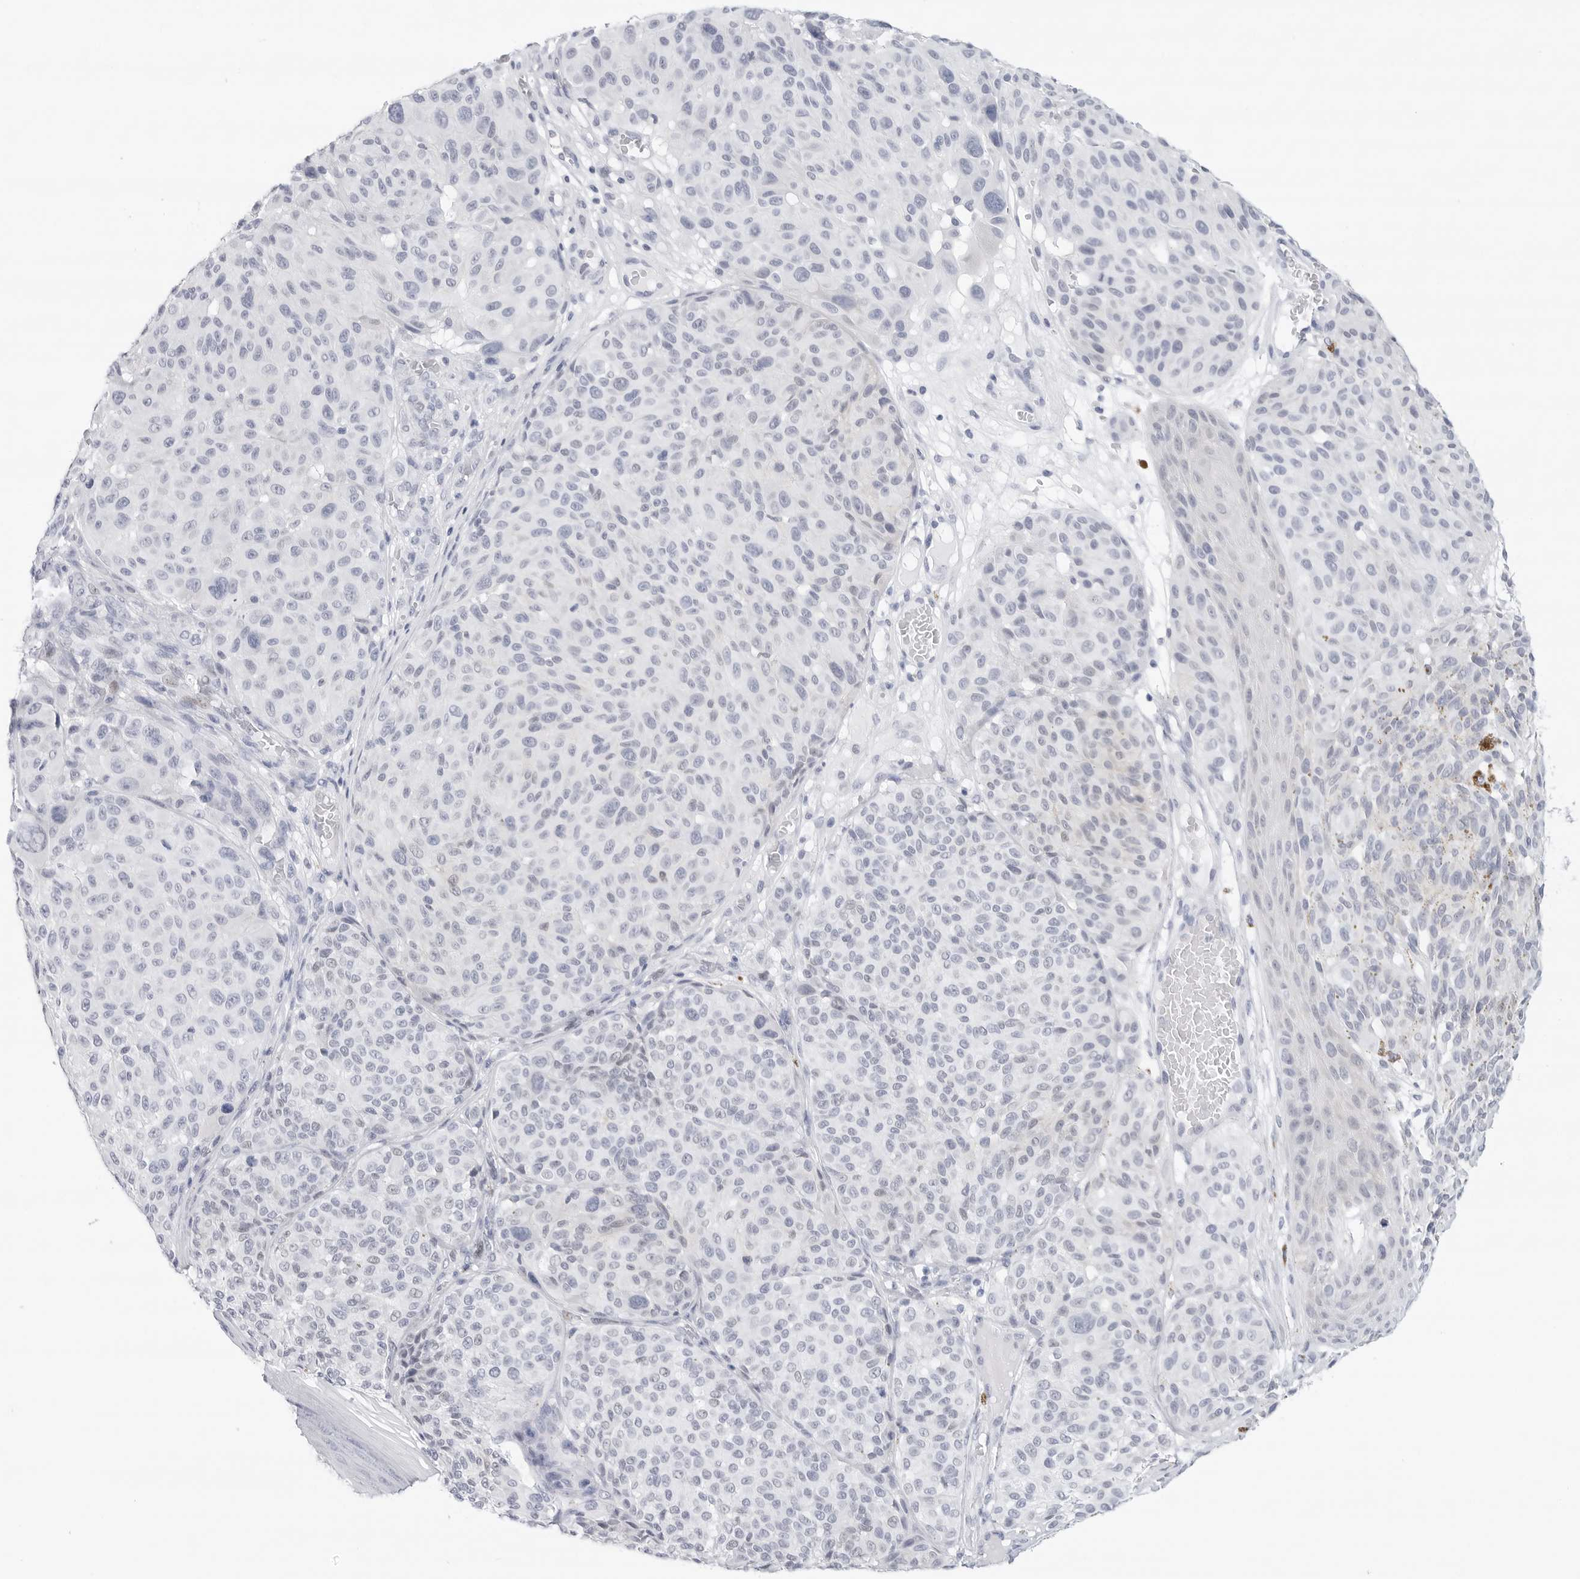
{"staining": {"intensity": "negative", "quantity": "none", "location": "none"}, "tissue": "melanoma", "cell_type": "Tumor cells", "image_type": "cancer", "snomed": [{"axis": "morphology", "description": "Malignant melanoma, NOS"}, {"axis": "topography", "description": "Skin"}], "caption": "This is a micrograph of immunohistochemistry (IHC) staining of melanoma, which shows no staining in tumor cells.", "gene": "SLC19A1", "patient": {"sex": "male", "age": 83}}